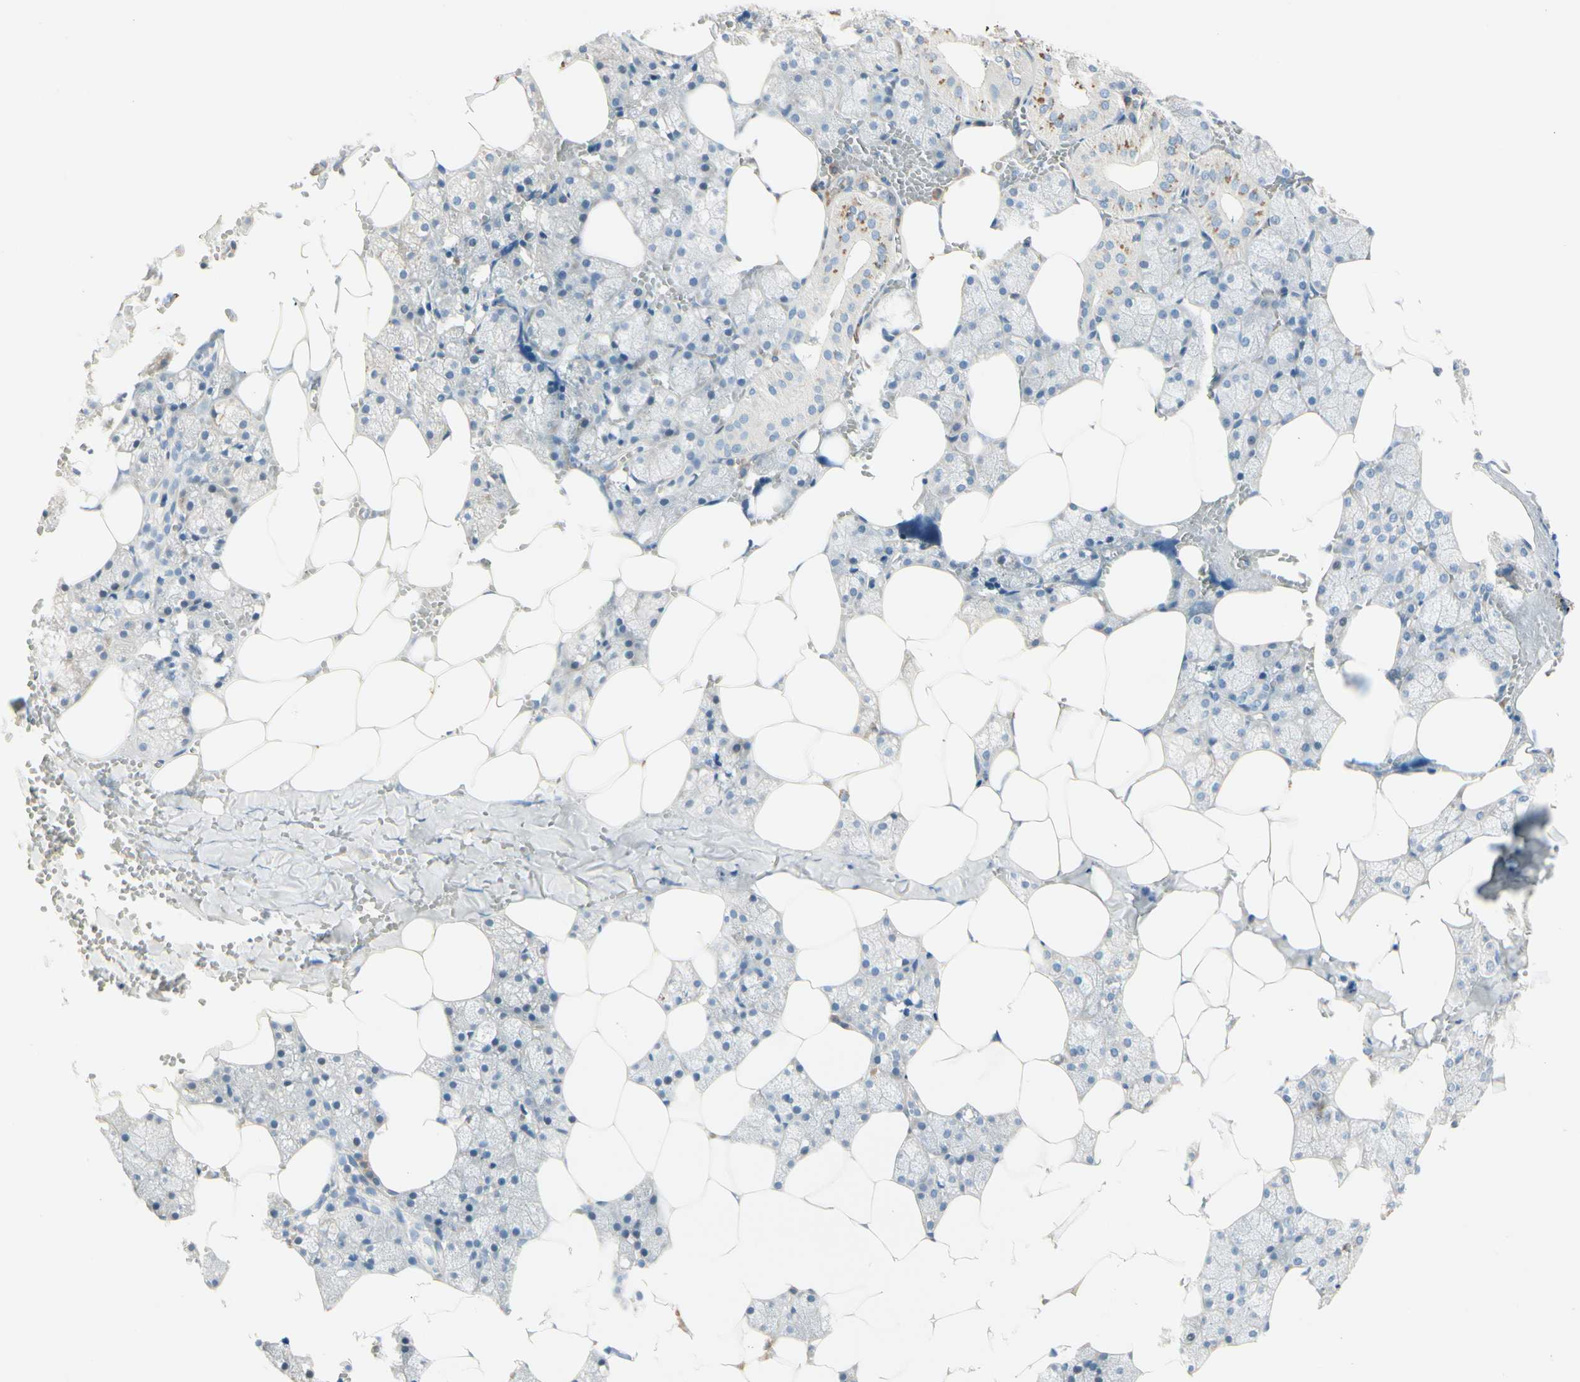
{"staining": {"intensity": "weak", "quantity": "<25%", "location": "cytoplasmic/membranous"}, "tissue": "salivary gland", "cell_type": "Glandular cells", "image_type": "normal", "snomed": [{"axis": "morphology", "description": "Normal tissue, NOS"}, {"axis": "topography", "description": "Salivary gland"}], "caption": "An immunohistochemistry (IHC) histopathology image of unremarkable salivary gland is shown. There is no staining in glandular cells of salivary gland. (DAB (3,3'-diaminobenzidine) IHC with hematoxylin counter stain).", "gene": "CD93", "patient": {"sex": "male", "age": 62}}